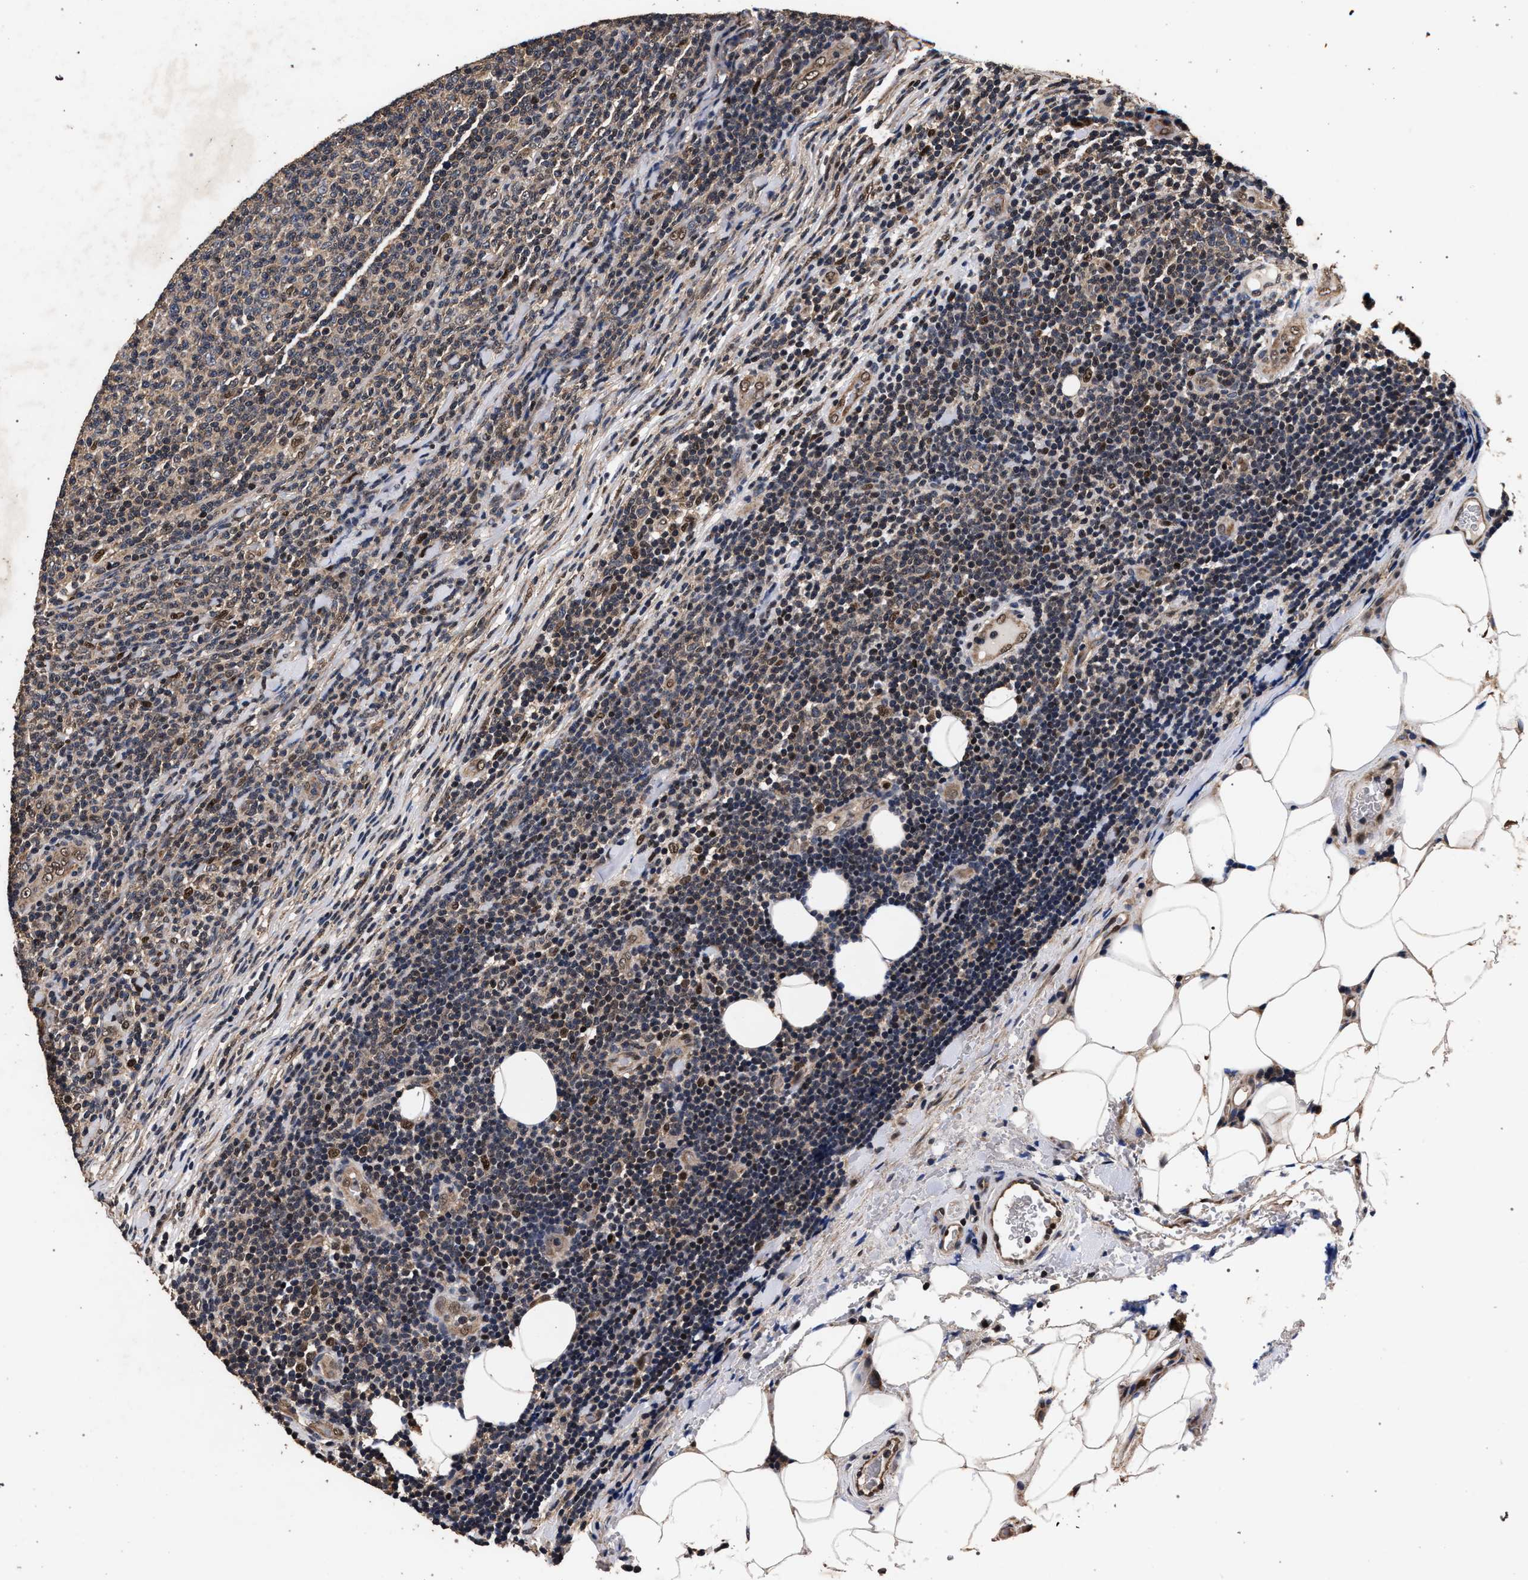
{"staining": {"intensity": "moderate", "quantity": "25%-75%", "location": "cytoplasmic/membranous,nuclear"}, "tissue": "lymphoma", "cell_type": "Tumor cells", "image_type": "cancer", "snomed": [{"axis": "morphology", "description": "Malignant lymphoma, non-Hodgkin's type, Low grade"}, {"axis": "topography", "description": "Lymph node"}], "caption": "Lymphoma stained with immunohistochemistry (IHC) reveals moderate cytoplasmic/membranous and nuclear staining in approximately 25%-75% of tumor cells.", "gene": "ACOX1", "patient": {"sex": "male", "age": 66}}